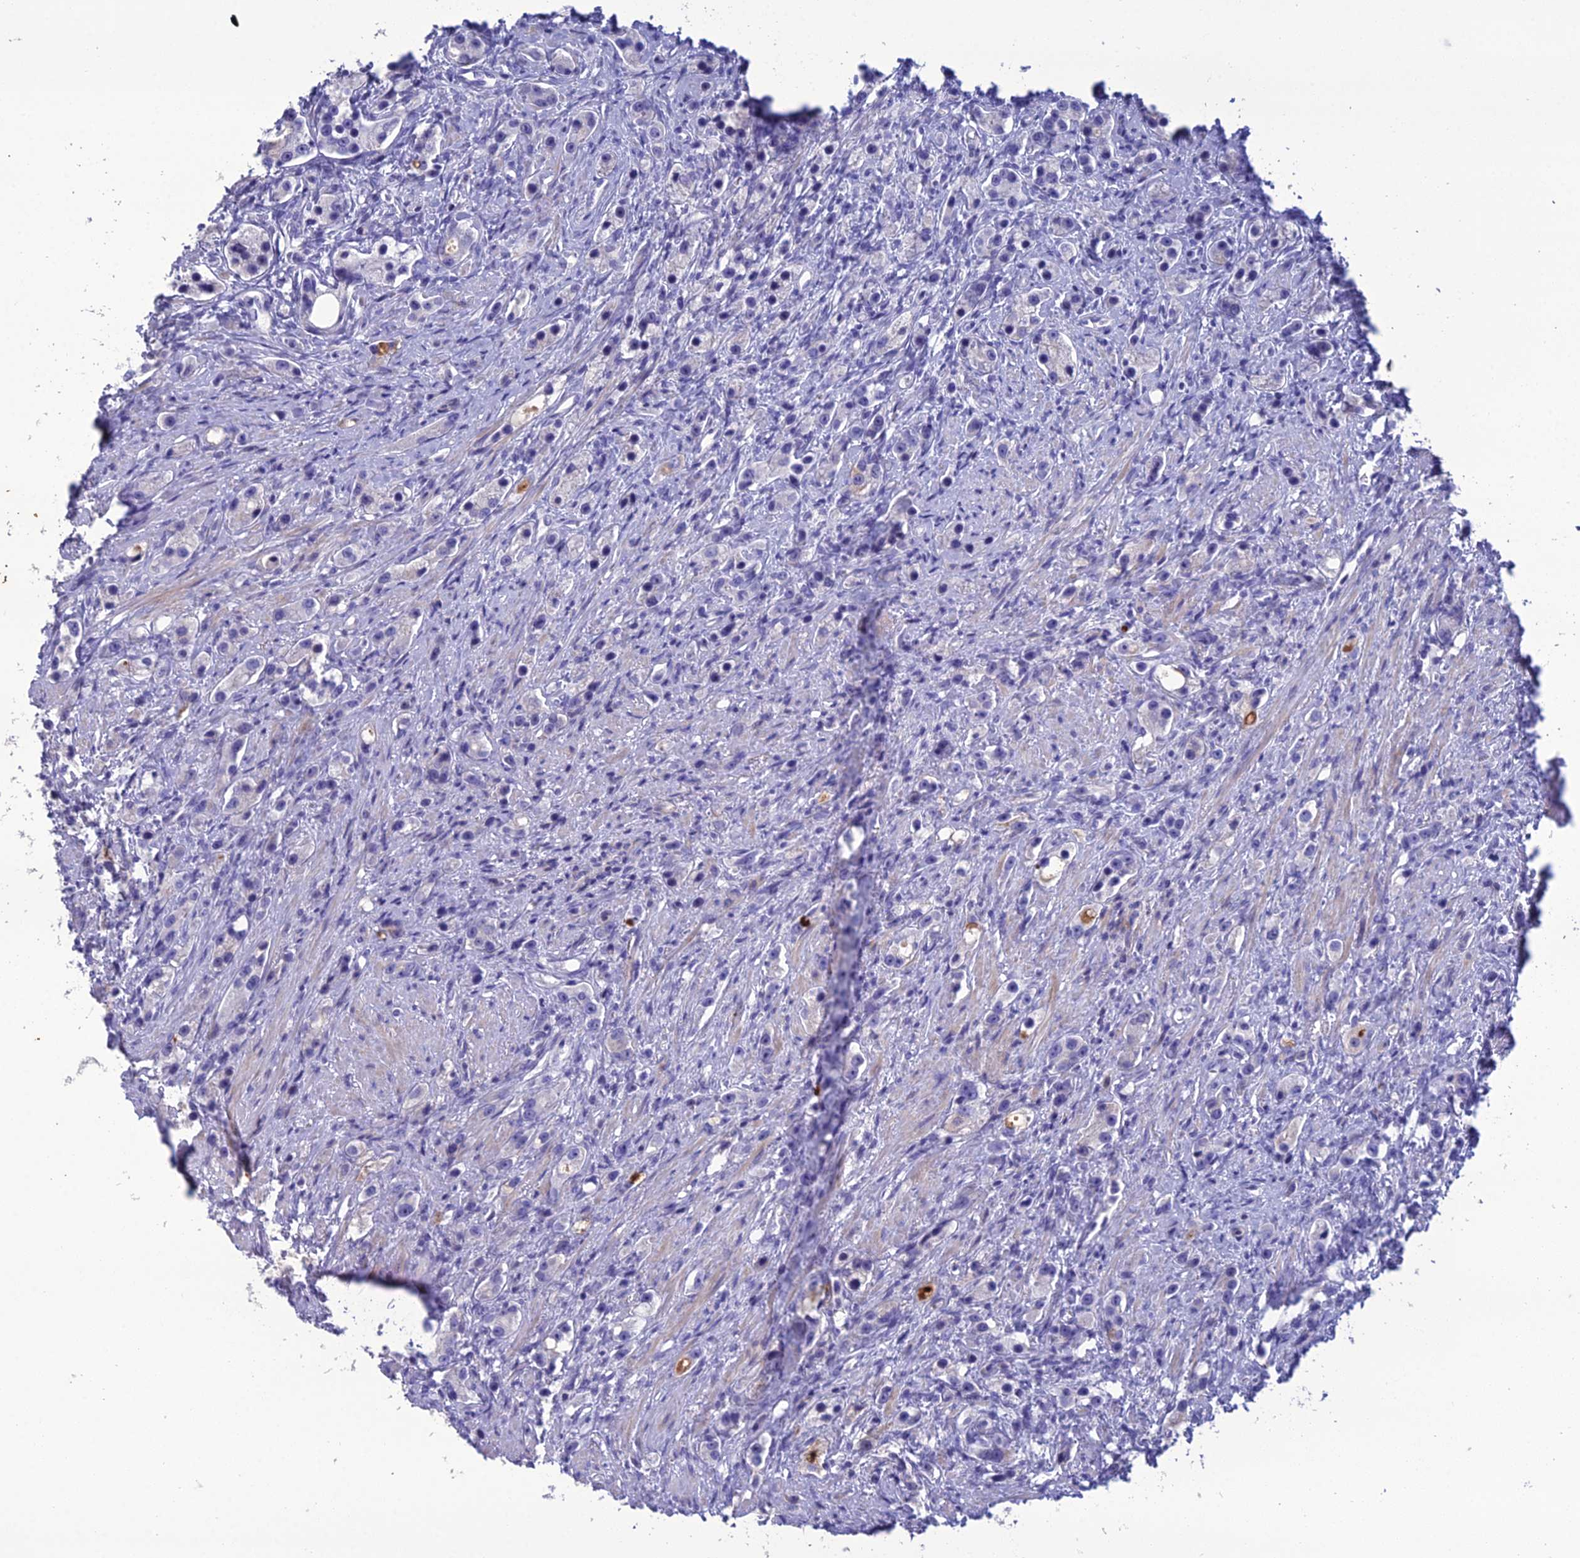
{"staining": {"intensity": "negative", "quantity": "none", "location": "none"}, "tissue": "prostate cancer", "cell_type": "Tumor cells", "image_type": "cancer", "snomed": [{"axis": "morphology", "description": "Adenocarcinoma, High grade"}, {"axis": "topography", "description": "Prostate"}], "caption": "There is no significant positivity in tumor cells of adenocarcinoma (high-grade) (prostate).", "gene": "OR56B1", "patient": {"sex": "male", "age": 63}}